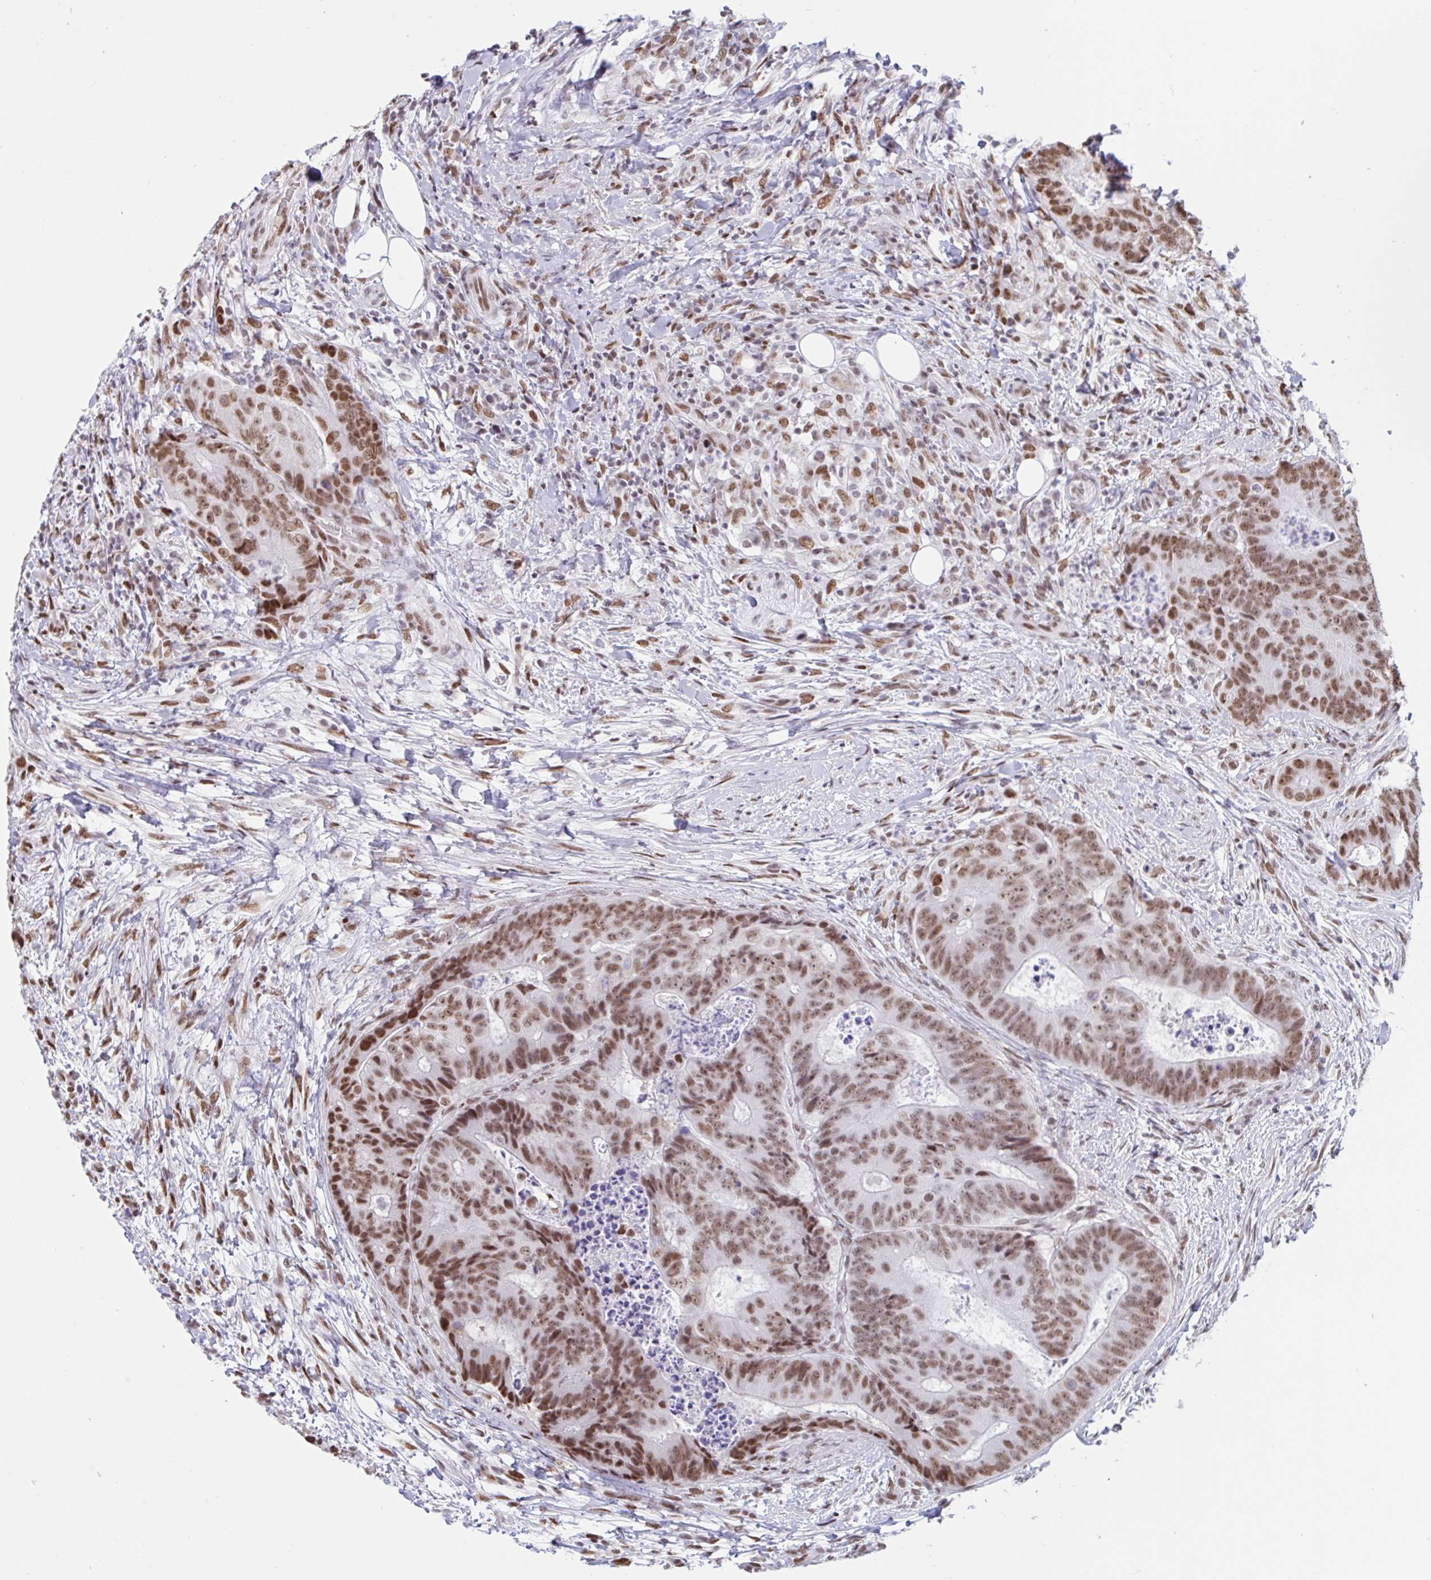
{"staining": {"intensity": "moderate", "quantity": ">75%", "location": "nuclear"}, "tissue": "colorectal cancer", "cell_type": "Tumor cells", "image_type": "cancer", "snomed": [{"axis": "morphology", "description": "Adenocarcinoma, NOS"}, {"axis": "topography", "description": "Colon"}], "caption": "Moderate nuclear positivity is identified in about >75% of tumor cells in colorectal cancer (adenocarcinoma). Nuclei are stained in blue.", "gene": "CBFA2T2", "patient": {"sex": "female", "age": 48}}